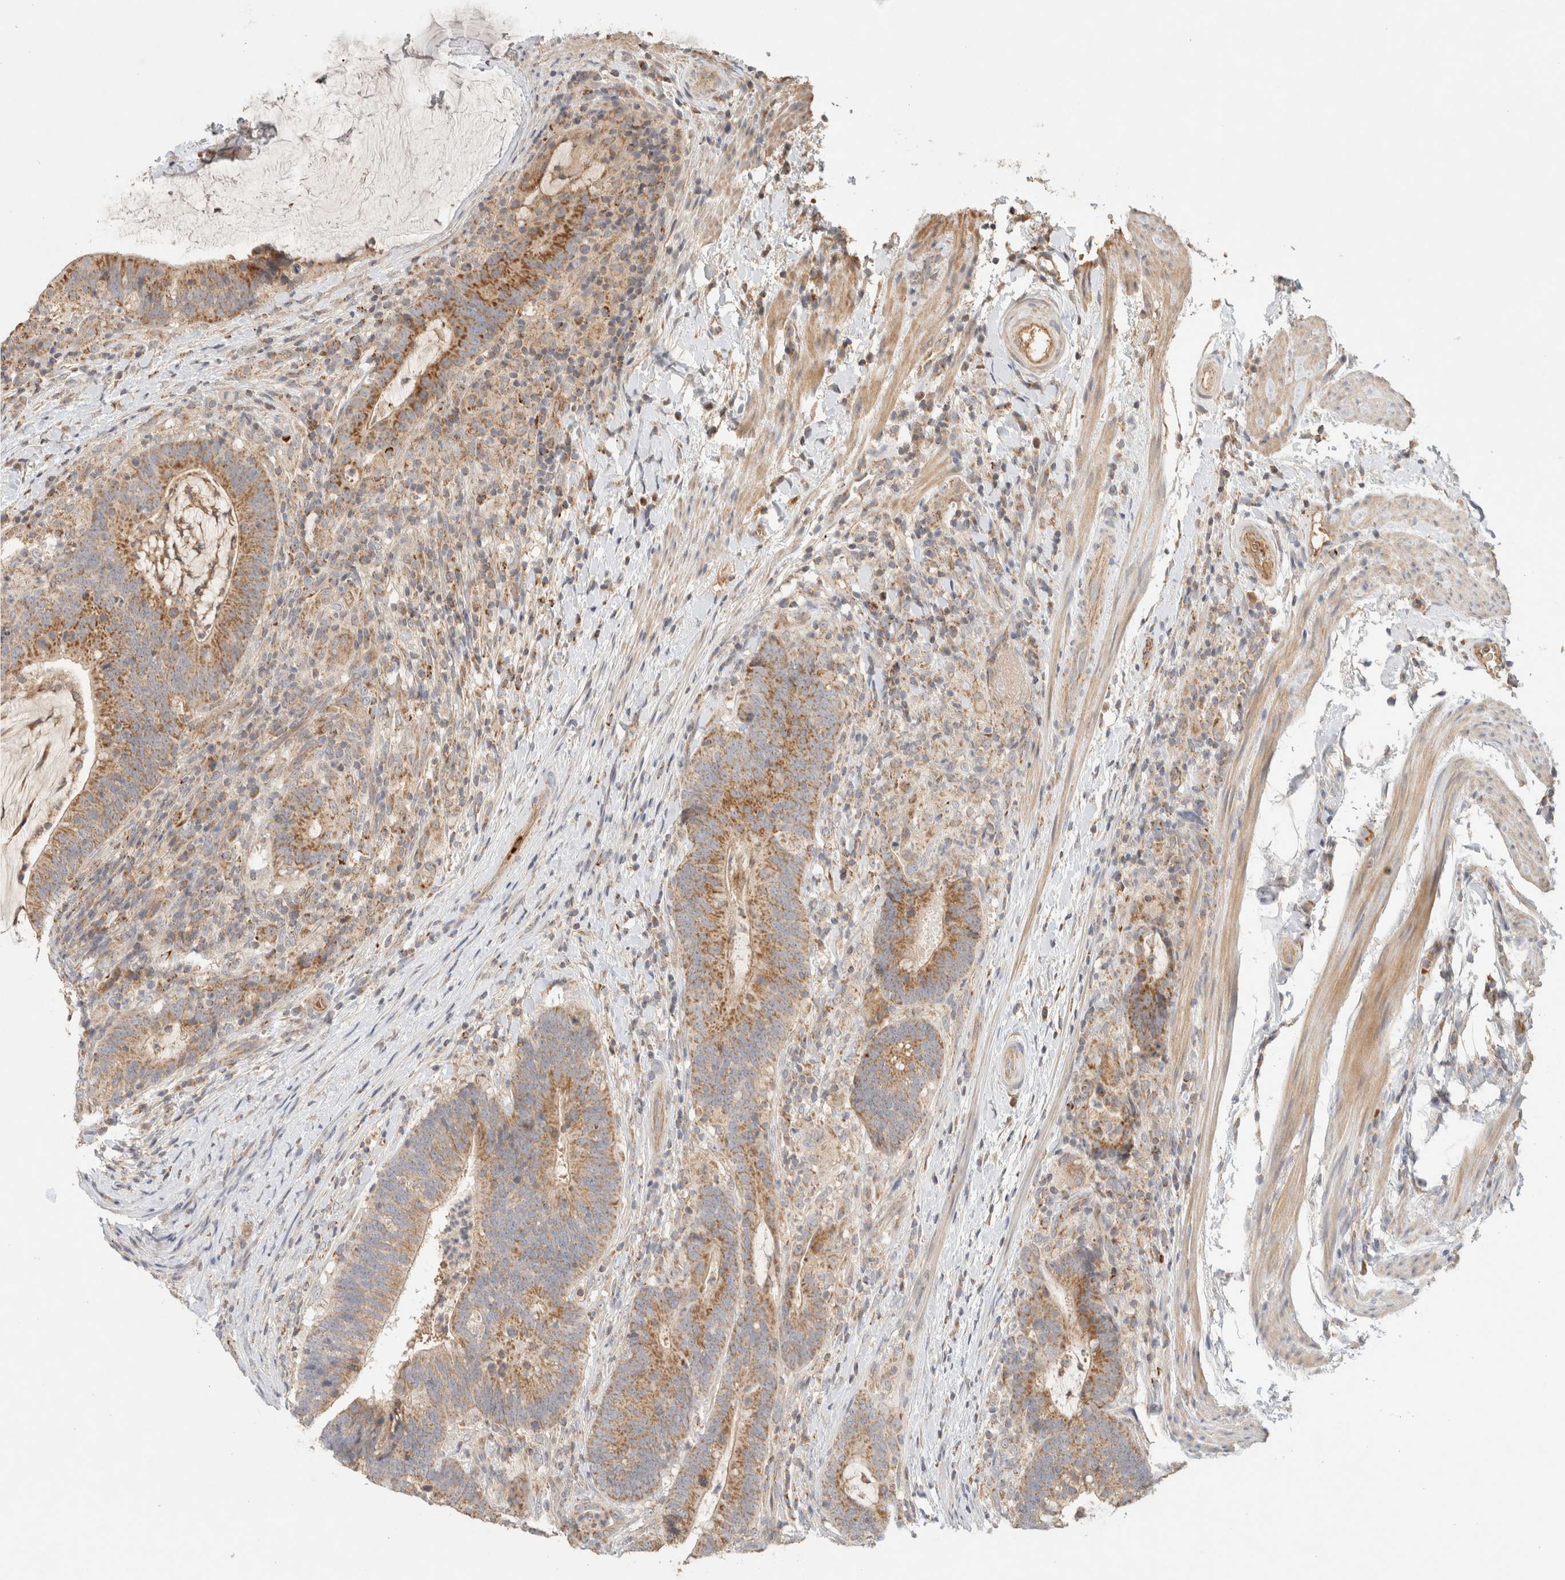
{"staining": {"intensity": "moderate", "quantity": ">75%", "location": "cytoplasmic/membranous"}, "tissue": "colorectal cancer", "cell_type": "Tumor cells", "image_type": "cancer", "snomed": [{"axis": "morphology", "description": "Adenocarcinoma, NOS"}, {"axis": "topography", "description": "Colon"}], "caption": "The image reveals a brown stain indicating the presence of a protein in the cytoplasmic/membranous of tumor cells in colorectal adenocarcinoma.", "gene": "MRM3", "patient": {"sex": "female", "age": 66}}